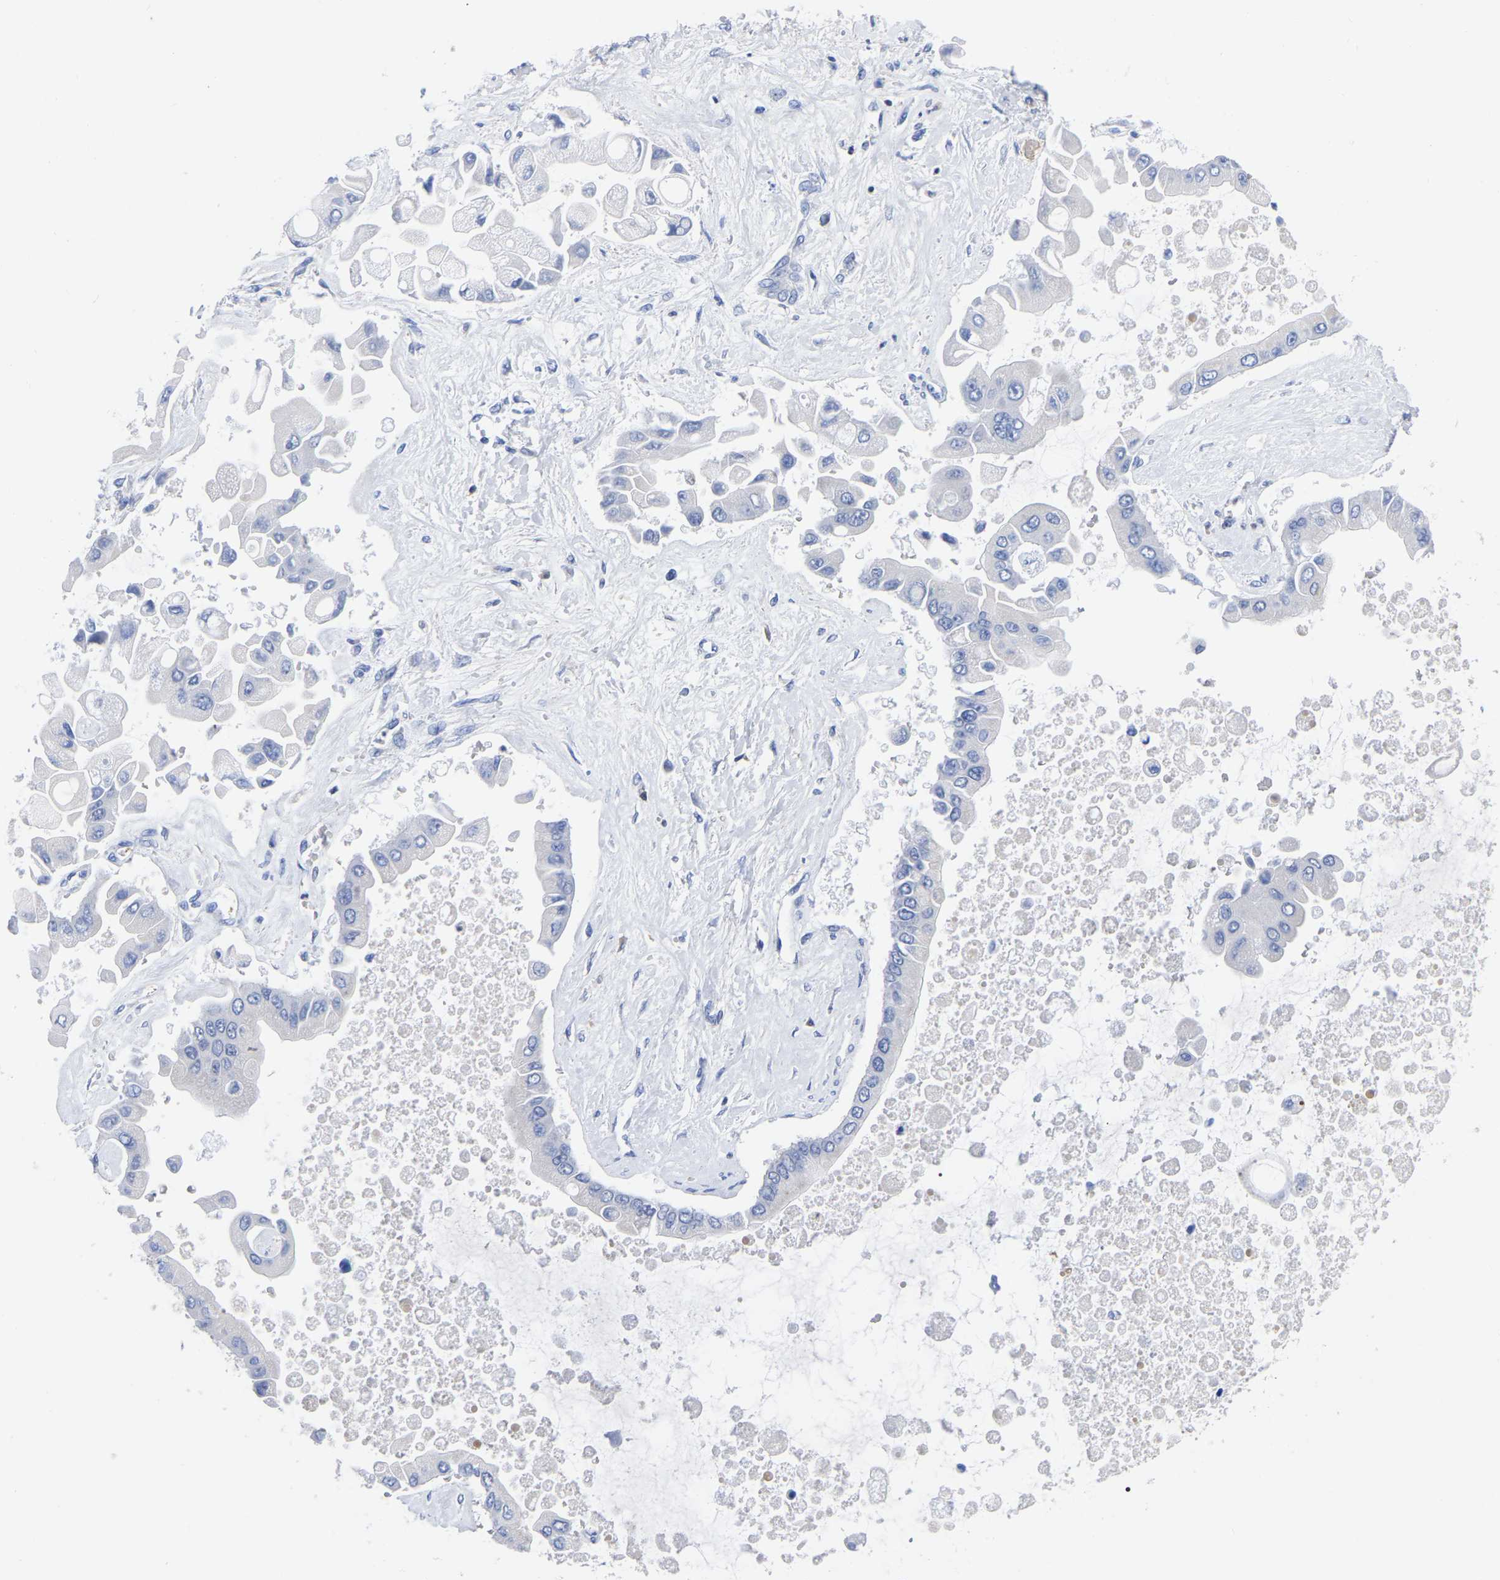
{"staining": {"intensity": "negative", "quantity": "none", "location": "none"}, "tissue": "liver cancer", "cell_type": "Tumor cells", "image_type": "cancer", "snomed": [{"axis": "morphology", "description": "Cholangiocarcinoma"}, {"axis": "topography", "description": "Liver"}], "caption": "Tumor cells are negative for brown protein staining in liver cancer.", "gene": "PTPN7", "patient": {"sex": "male", "age": 50}}